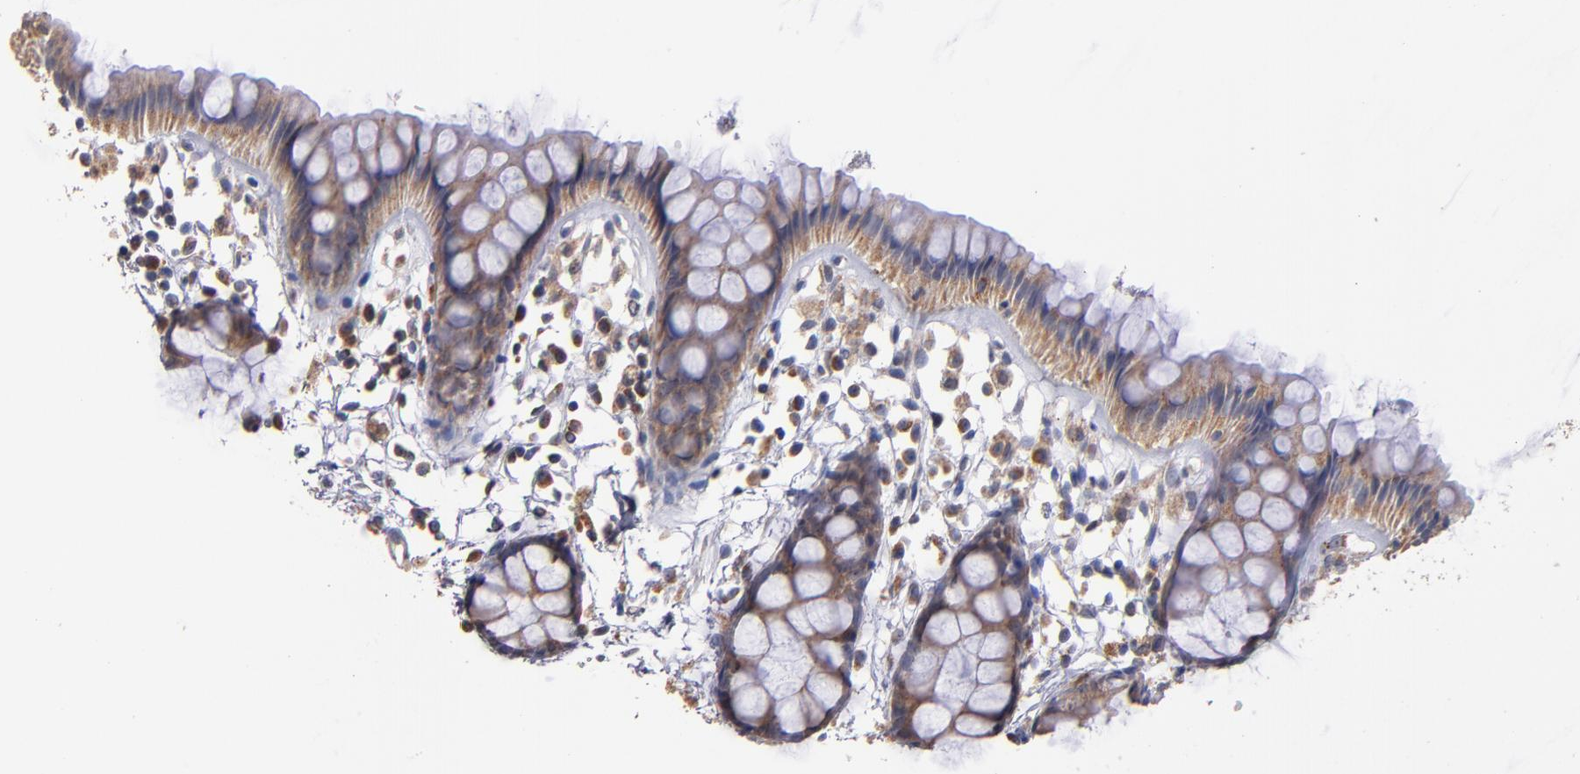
{"staining": {"intensity": "moderate", "quantity": ">75%", "location": "cytoplasmic/membranous"}, "tissue": "rectum", "cell_type": "Glandular cells", "image_type": "normal", "snomed": [{"axis": "morphology", "description": "Normal tissue, NOS"}, {"axis": "topography", "description": "Rectum"}], "caption": "Approximately >75% of glandular cells in normal human rectum exhibit moderate cytoplasmic/membranous protein positivity as visualized by brown immunohistochemical staining.", "gene": "DIABLO", "patient": {"sex": "female", "age": 66}}